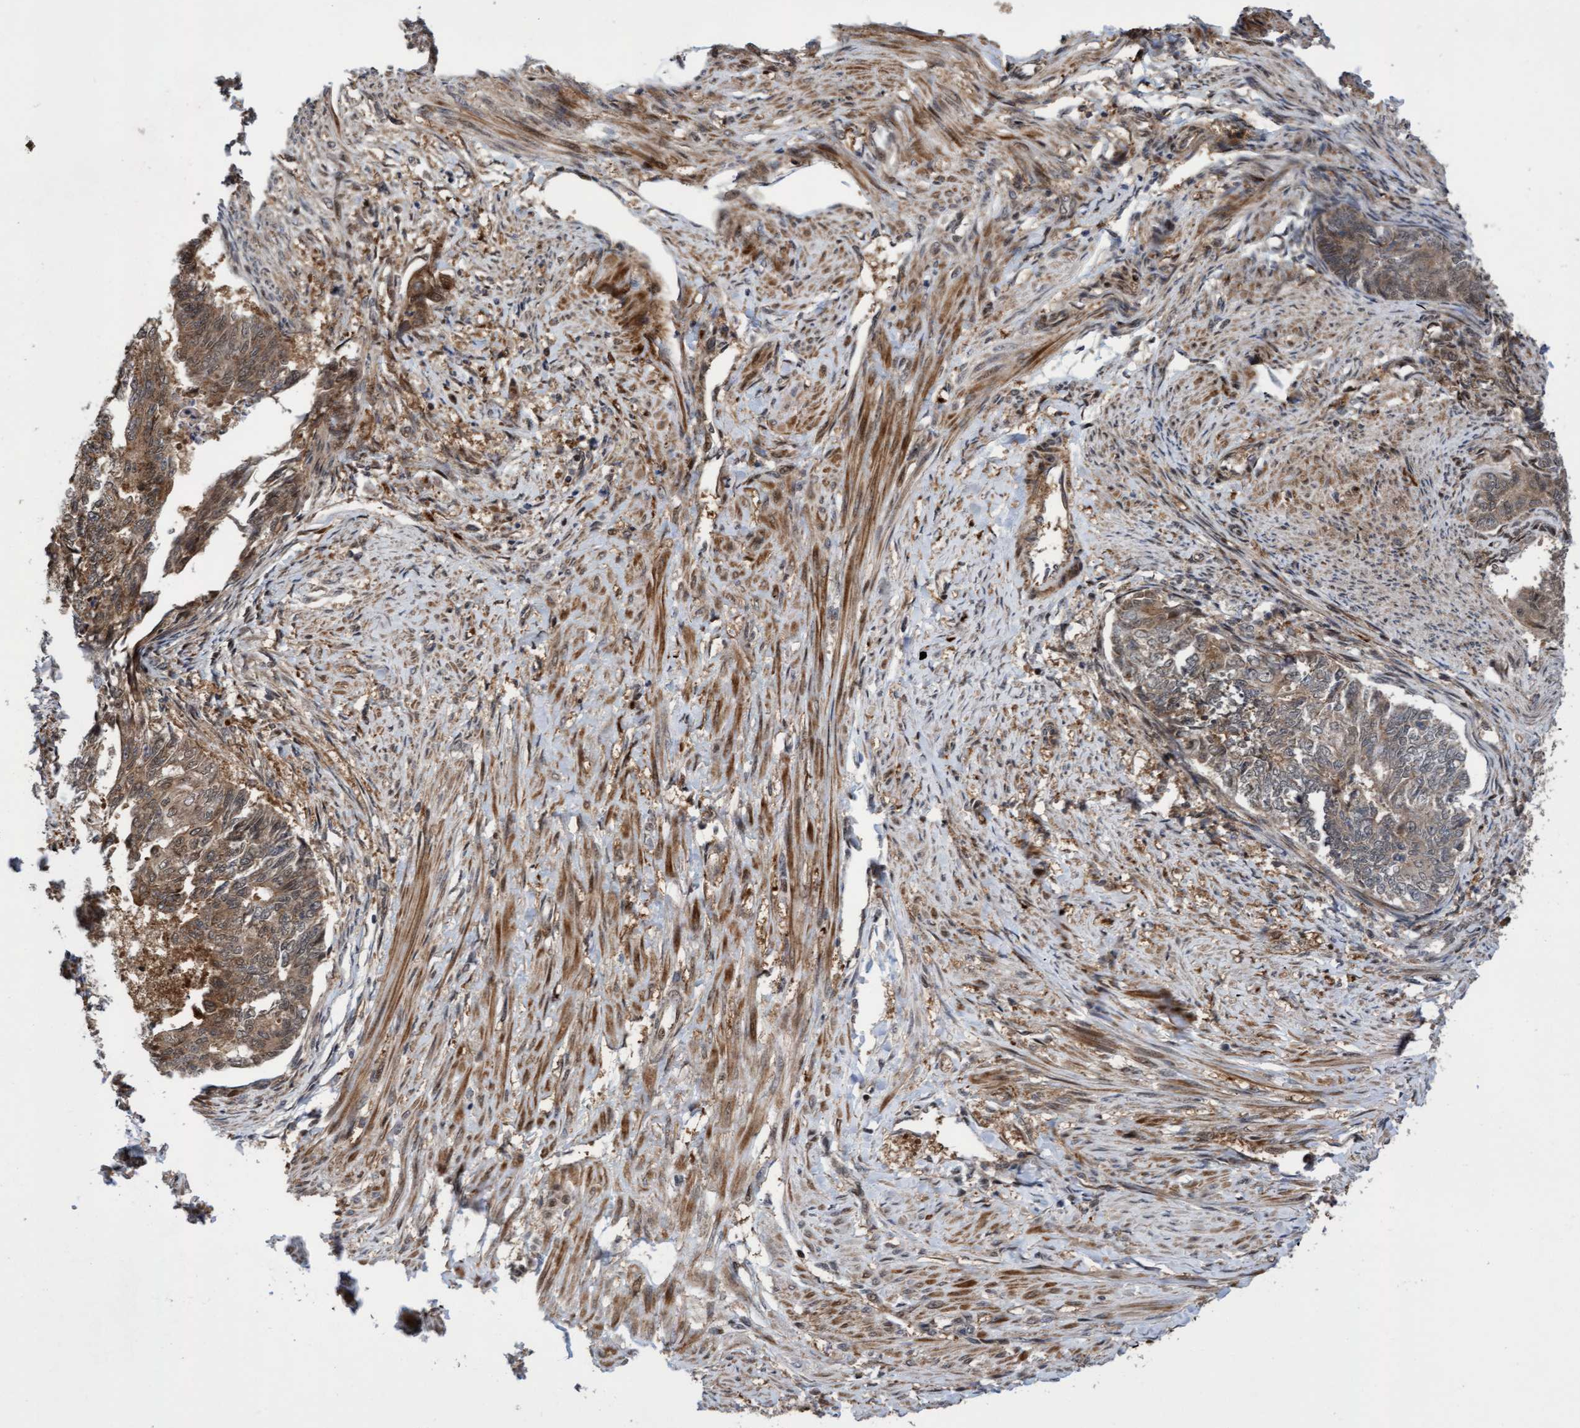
{"staining": {"intensity": "moderate", "quantity": ">75%", "location": "cytoplasmic/membranous"}, "tissue": "endometrial cancer", "cell_type": "Tumor cells", "image_type": "cancer", "snomed": [{"axis": "morphology", "description": "Adenocarcinoma, NOS"}, {"axis": "topography", "description": "Endometrium"}], "caption": "Immunohistochemistry image of human adenocarcinoma (endometrial) stained for a protein (brown), which reveals medium levels of moderate cytoplasmic/membranous positivity in approximately >75% of tumor cells.", "gene": "ITFG1", "patient": {"sex": "female", "age": 32}}